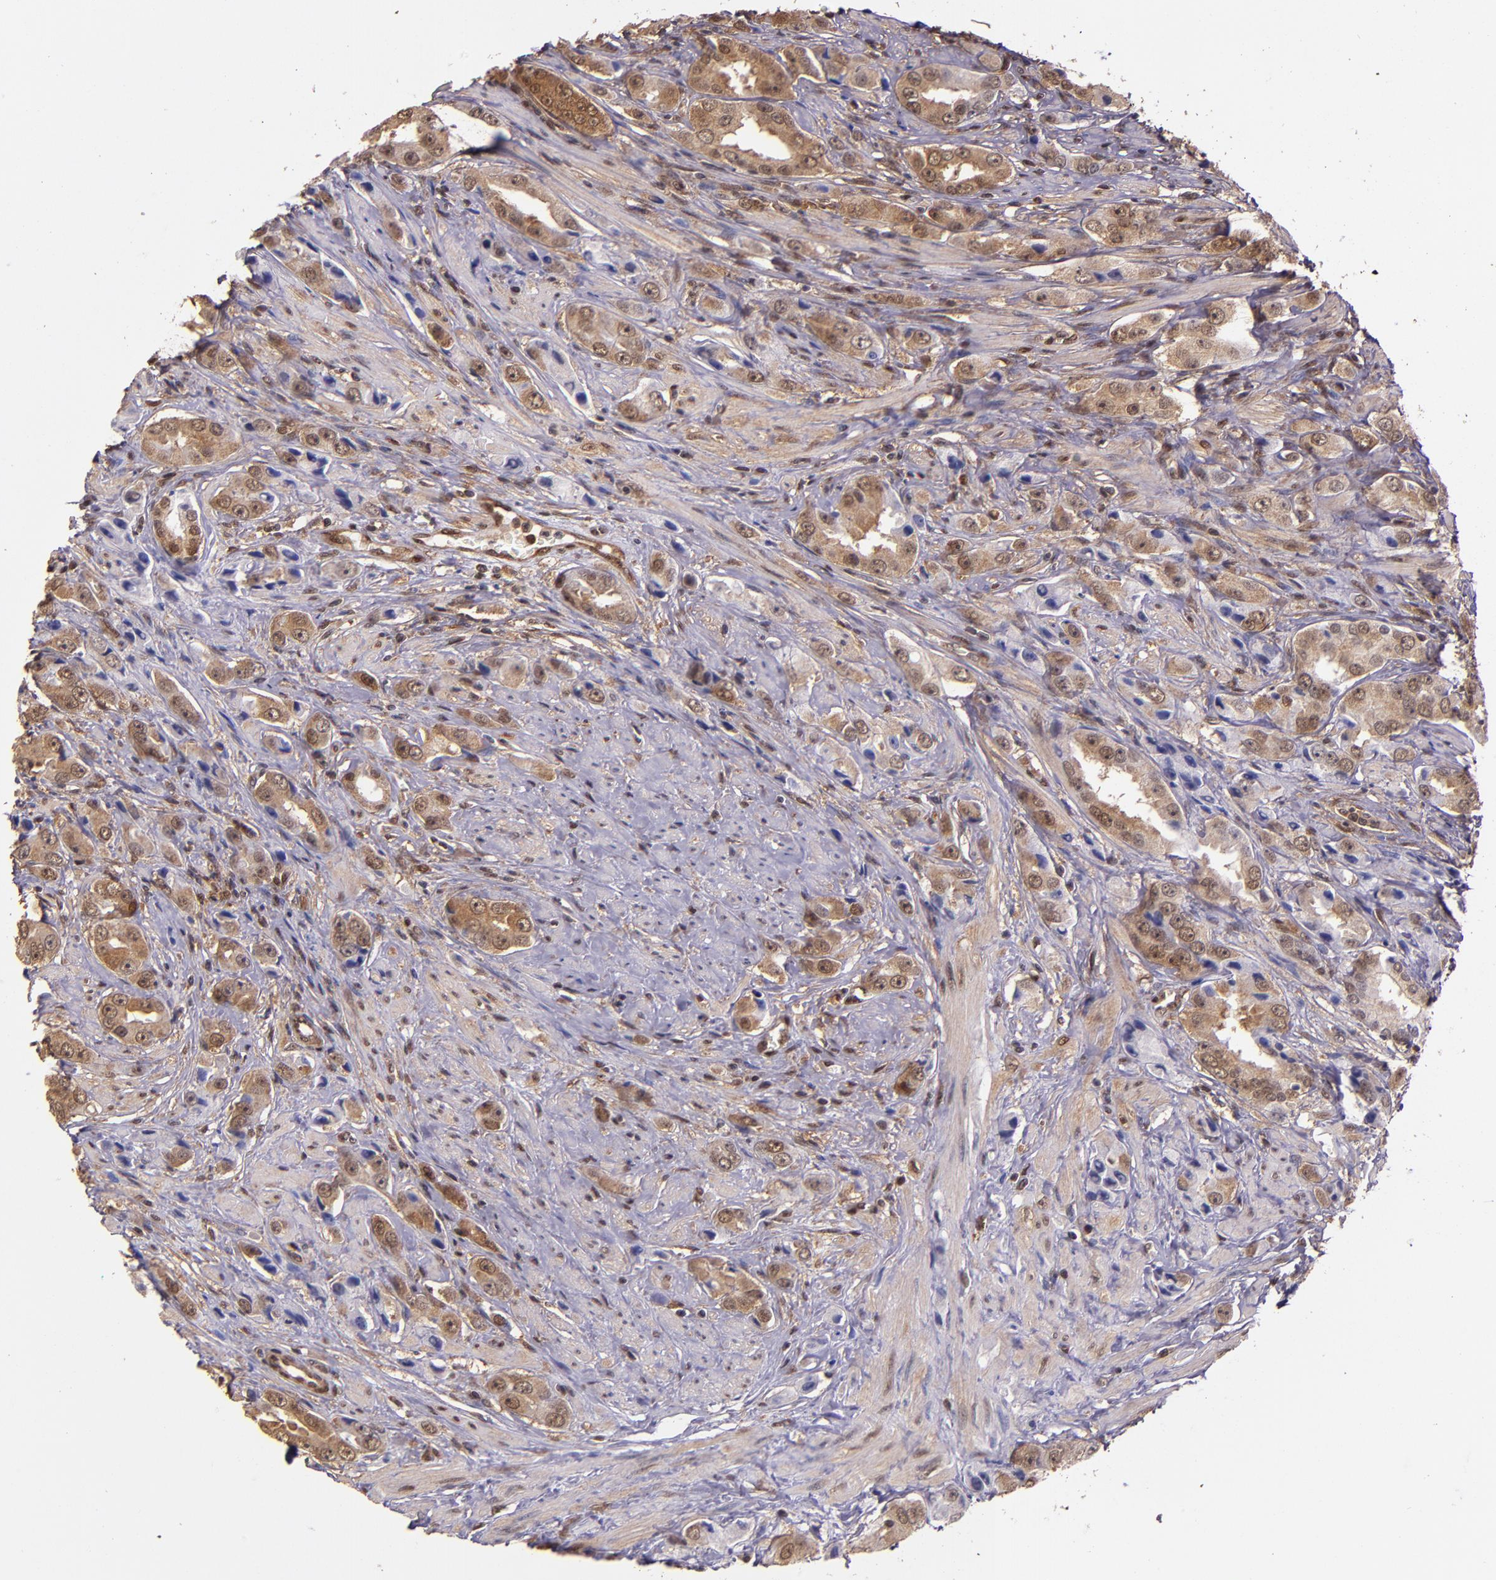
{"staining": {"intensity": "moderate", "quantity": ">75%", "location": "cytoplasmic/membranous,nuclear"}, "tissue": "prostate cancer", "cell_type": "Tumor cells", "image_type": "cancer", "snomed": [{"axis": "morphology", "description": "Adenocarcinoma, Medium grade"}, {"axis": "topography", "description": "Prostate"}], "caption": "Prostate cancer was stained to show a protein in brown. There is medium levels of moderate cytoplasmic/membranous and nuclear positivity in about >75% of tumor cells.", "gene": "STAT6", "patient": {"sex": "male", "age": 53}}